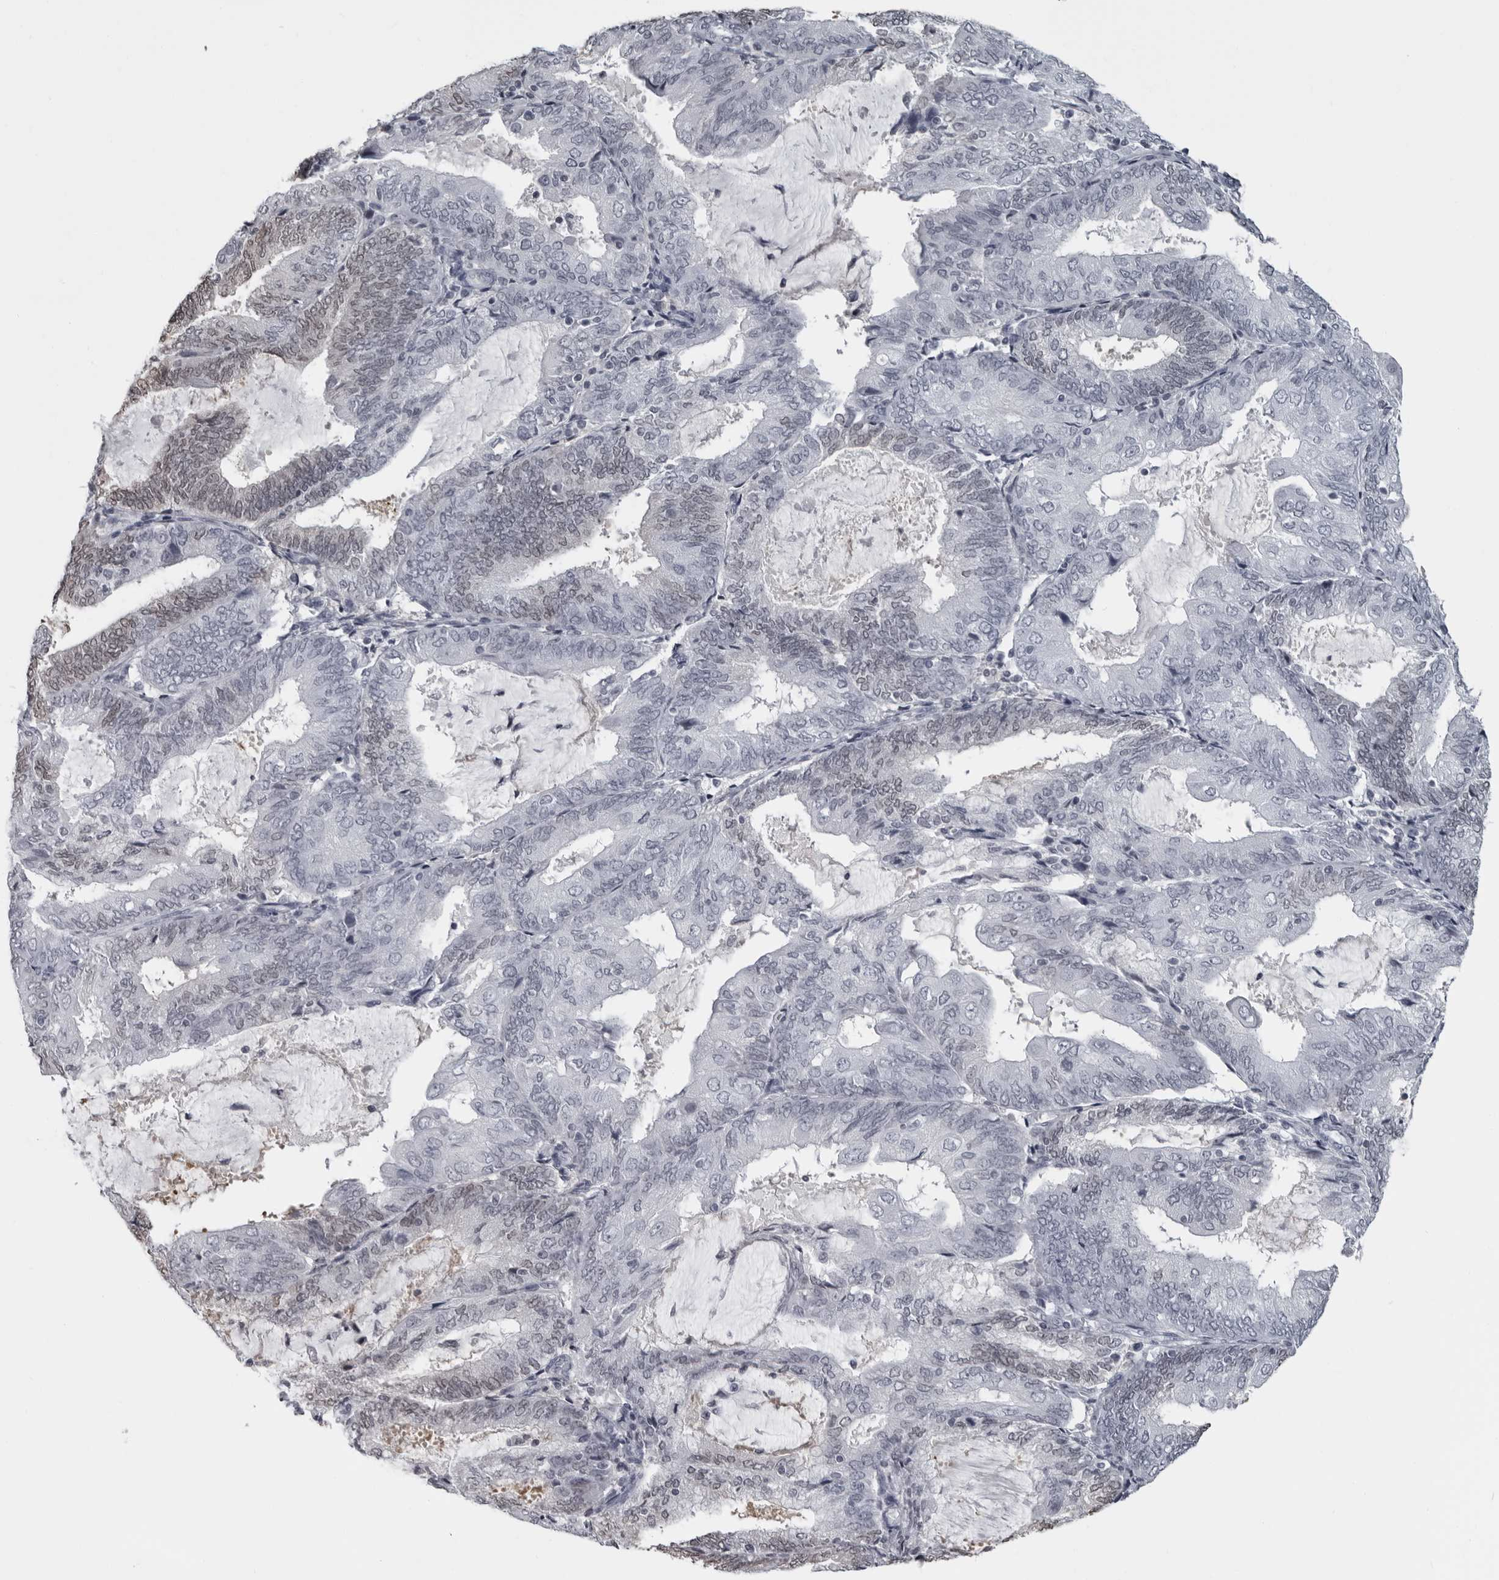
{"staining": {"intensity": "weak", "quantity": "<25%", "location": "nuclear"}, "tissue": "endometrial cancer", "cell_type": "Tumor cells", "image_type": "cancer", "snomed": [{"axis": "morphology", "description": "Adenocarcinoma, NOS"}, {"axis": "topography", "description": "Endometrium"}], "caption": "Tumor cells are negative for protein expression in human adenocarcinoma (endometrial).", "gene": "LZIC", "patient": {"sex": "female", "age": 81}}